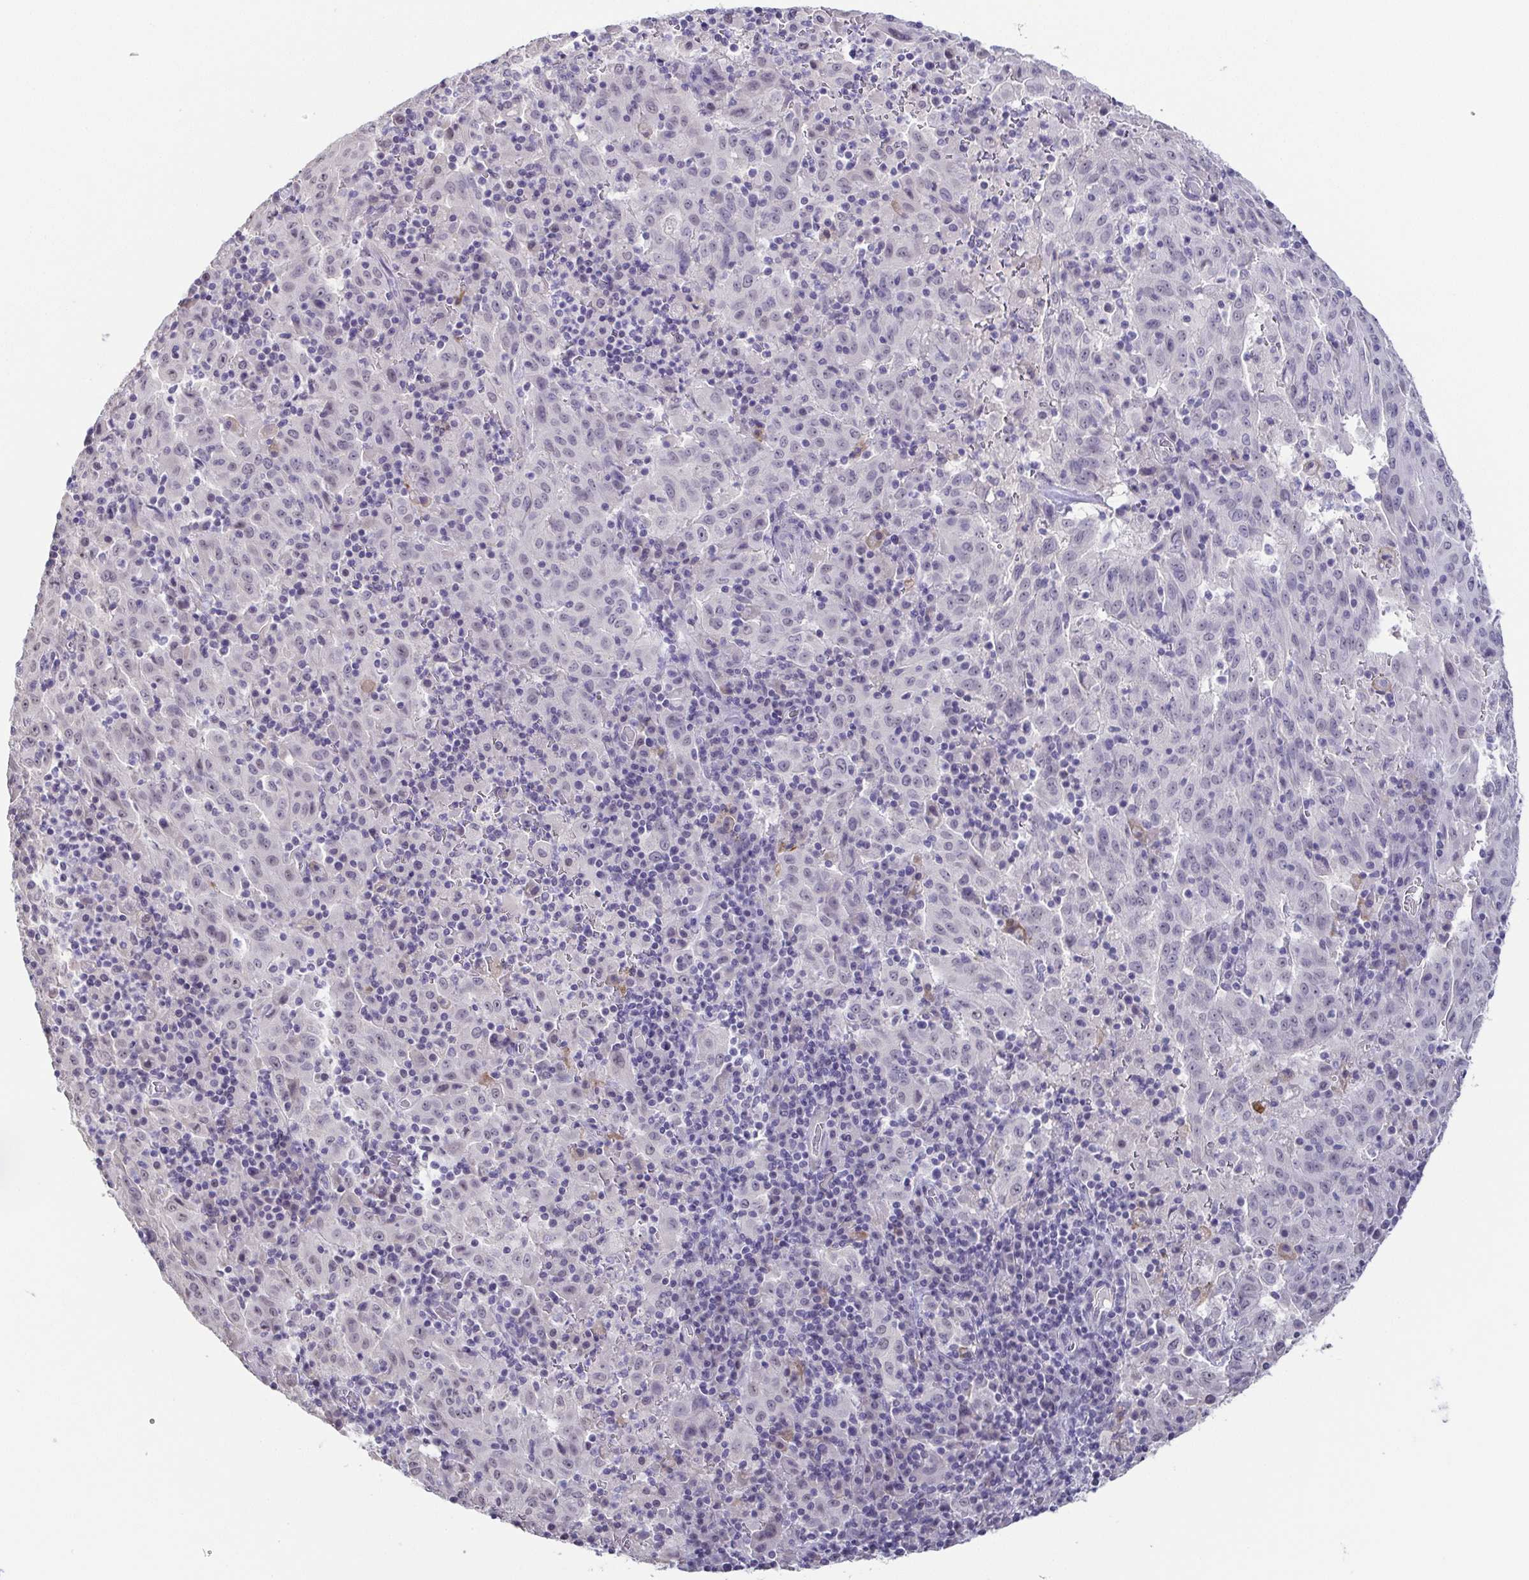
{"staining": {"intensity": "negative", "quantity": "none", "location": "none"}, "tissue": "pancreatic cancer", "cell_type": "Tumor cells", "image_type": "cancer", "snomed": [{"axis": "morphology", "description": "Adenocarcinoma, NOS"}, {"axis": "topography", "description": "Pancreas"}], "caption": "Immunohistochemistry image of human pancreatic cancer stained for a protein (brown), which displays no positivity in tumor cells. (DAB (3,3'-diaminobenzidine) immunohistochemistry, high magnification).", "gene": "NEFH", "patient": {"sex": "male", "age": 63}}